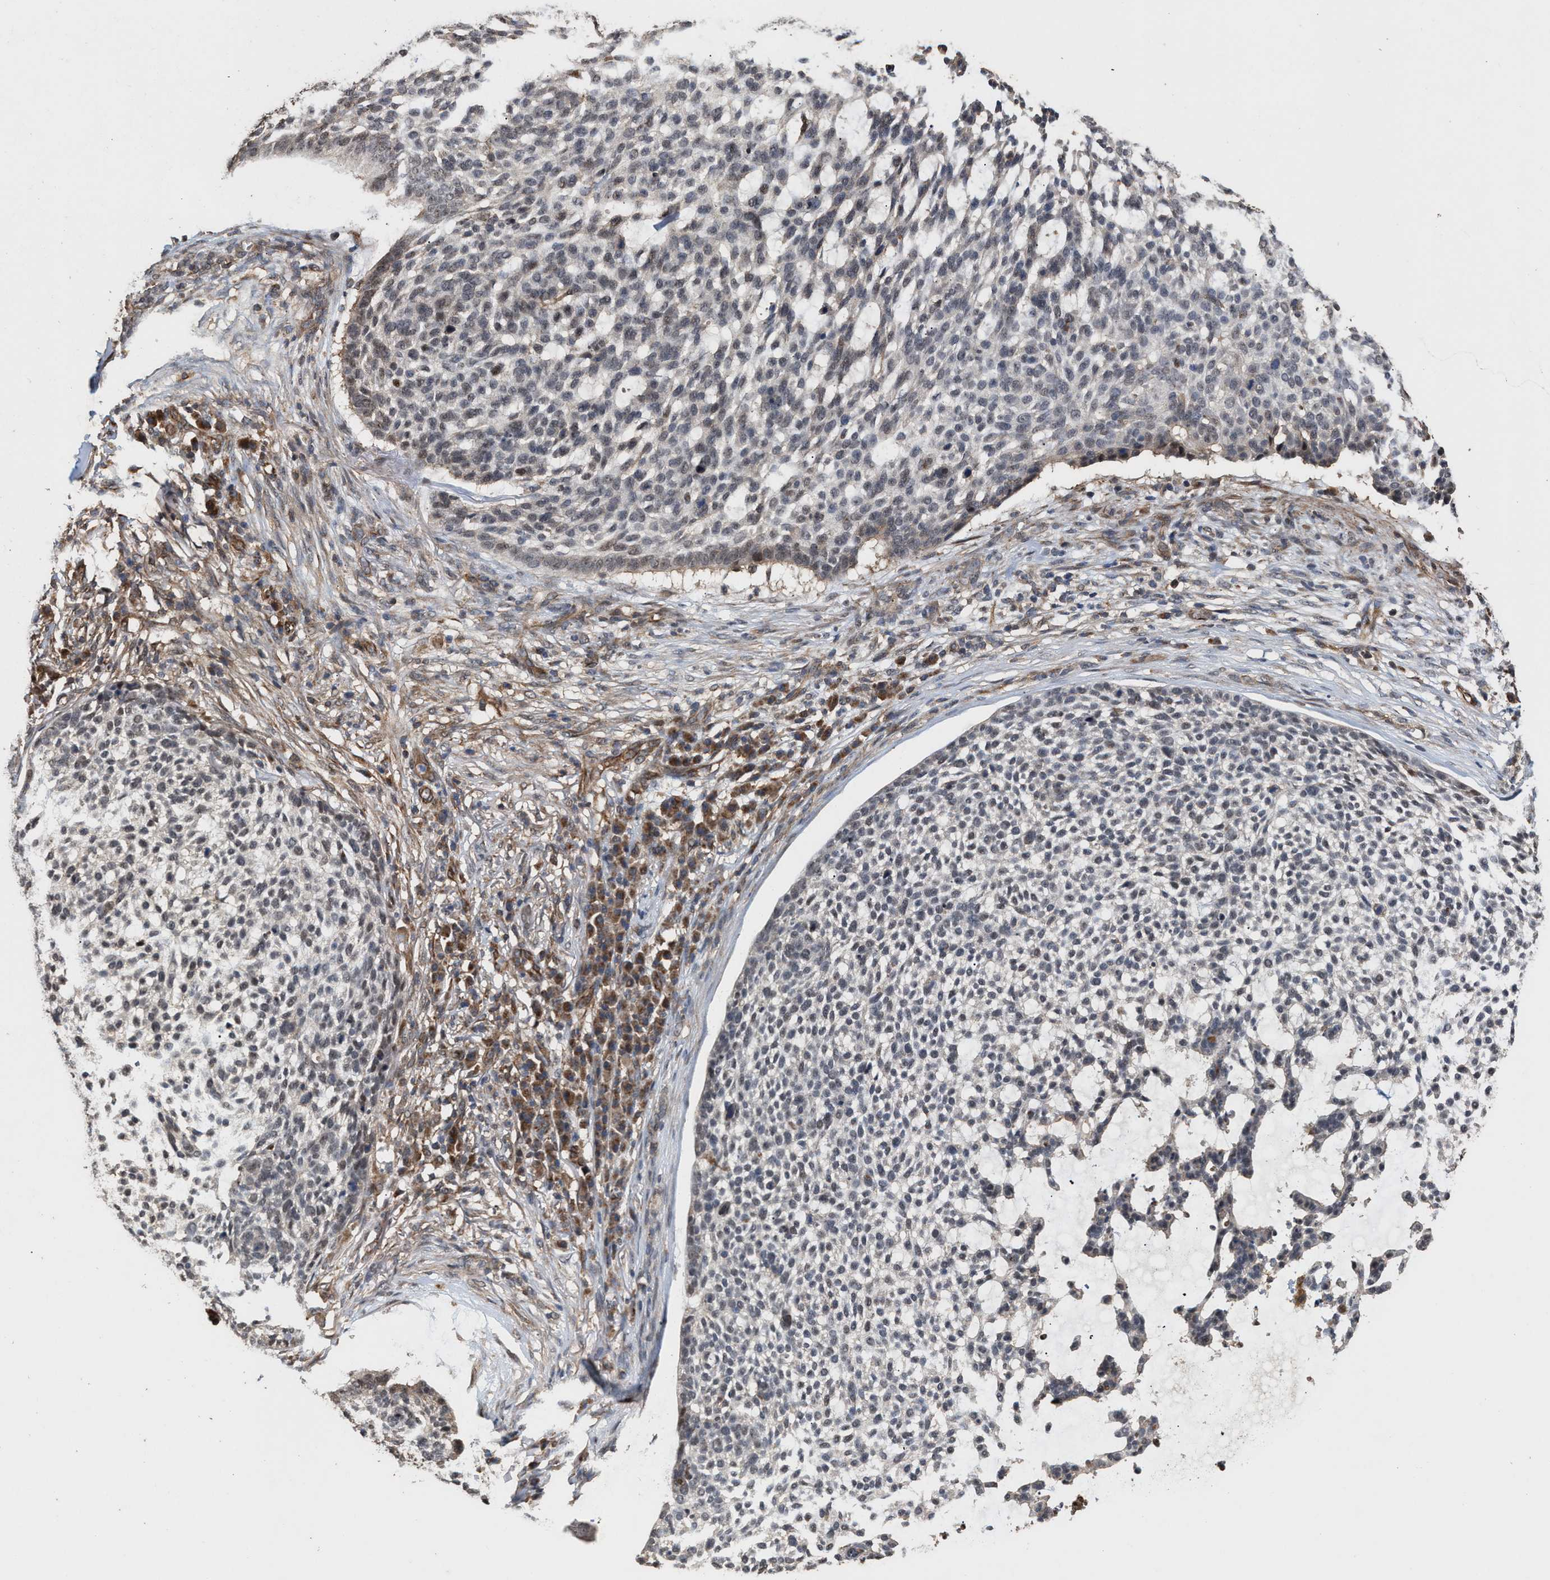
{"staining": {"intensity": "weak", "quantity": "<25%", "location": "cytoplasmic/membranous,nuclear"}, "tissue": "skin cancer", "cell_type": "Tumor cells", "image_type": "cancer", "snomed": [{"axis": "morphology", "description": "Basal cell carcinoma"}, {"axis": "topography", "description": "Skin"}], "caption": "Immunohistochemistry (IHC) image of human skin cancer (basal cell carcinoma) stained for a protein (brown), which displays no expression in tumor cells.", "gene": "ZNHIT6", "patient": {"sex": "female", "age": 64}}